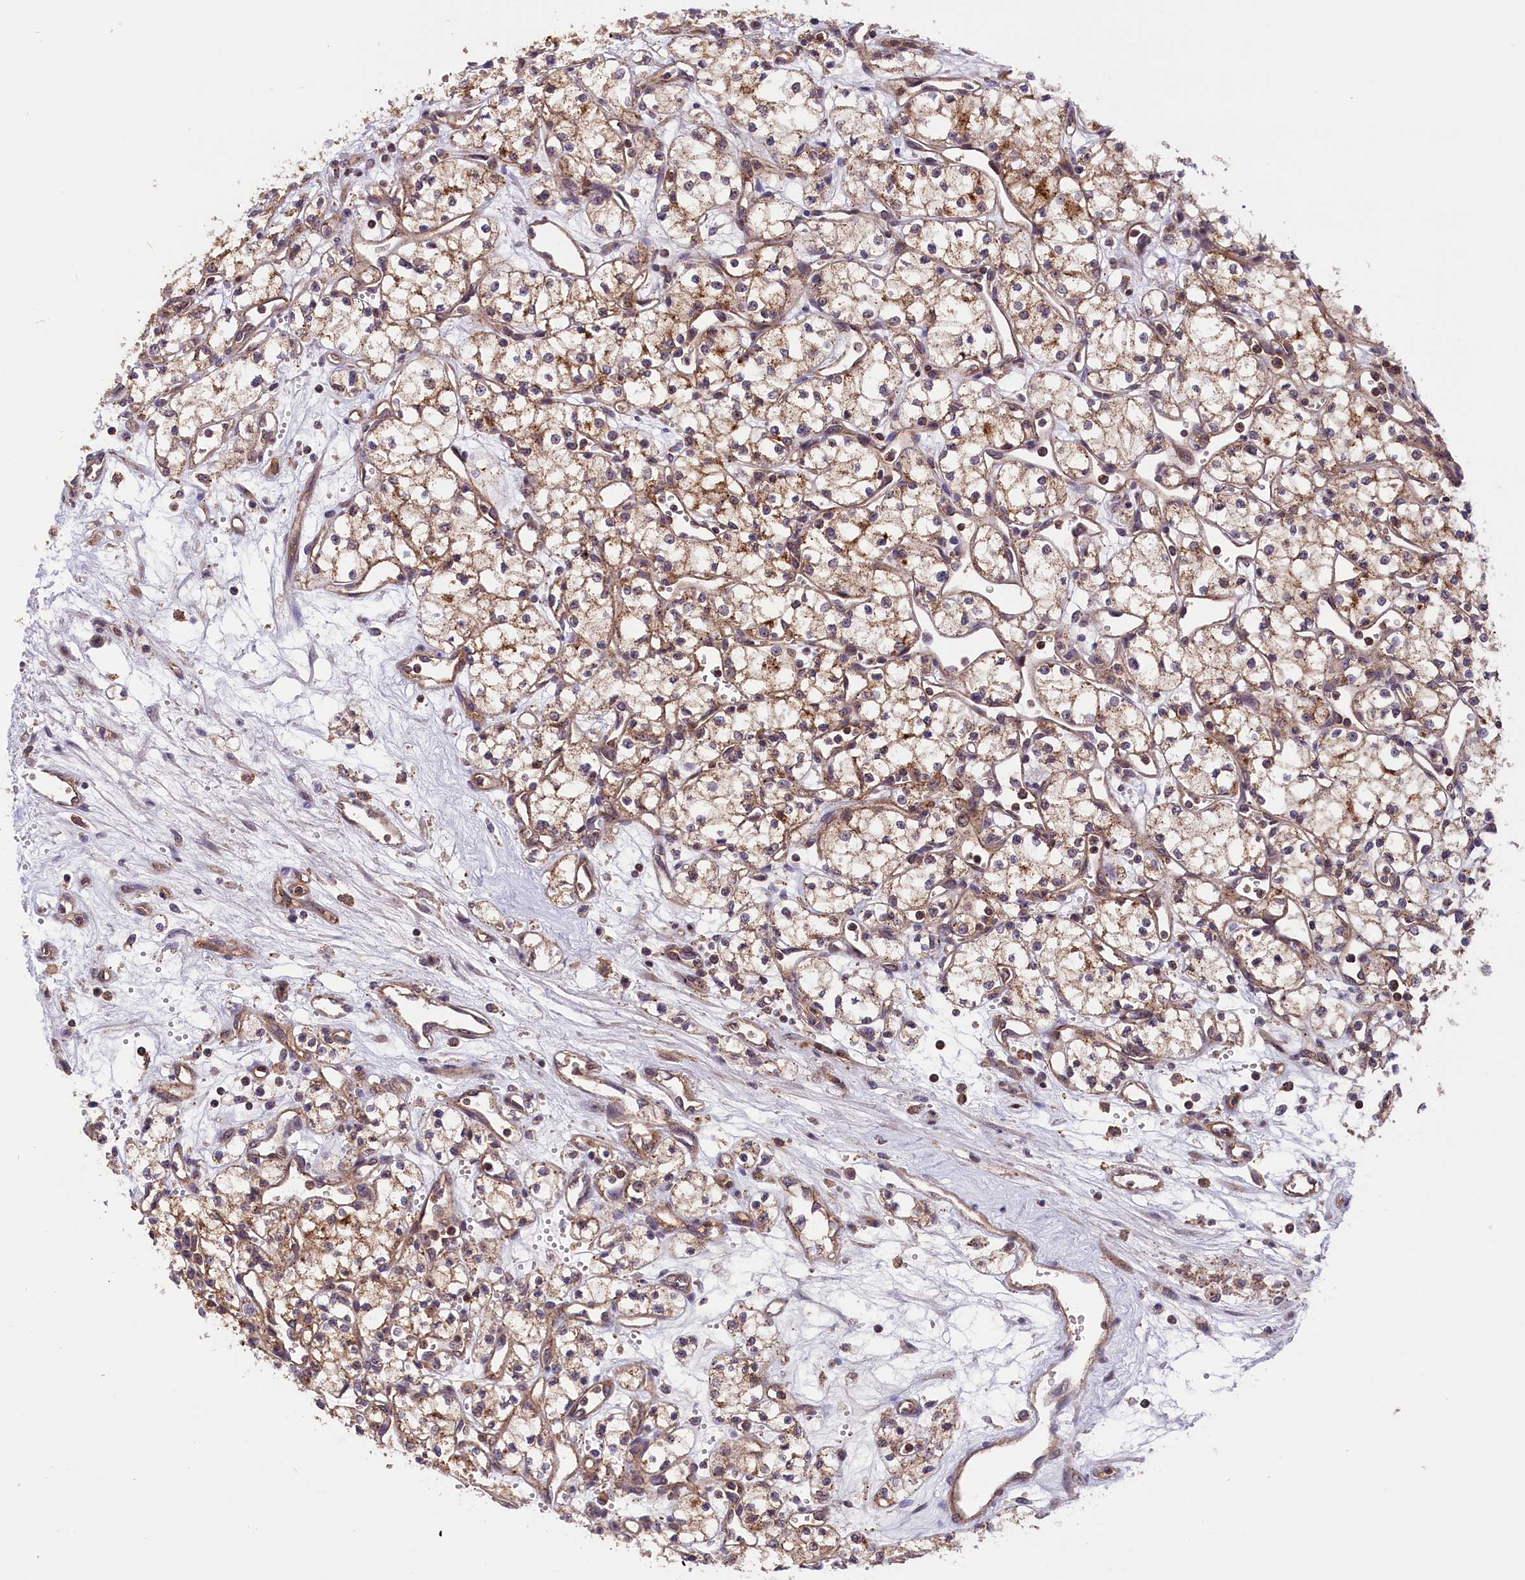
{"staining": {"intensity": "moderate", "quantity": ">75%", "location": "cytoplasmic/membranous"}, "tissue": "renal cancer", "cell_type": "Tumor cells", "image_type": "cancer", "snomed": [{"axis": "morphology", "description": "Adenocarcinoma, NOS"}, {"axis": "topography", "description": "Kidney"}], "caption": "Tumor cells exhibit medium levels of moderate cytoplasmic/membranous expression in about >75% of cells in human renal adenocarcinoma.", "gene": "IST1", "patient": {"sex": "male", "age": 59}}